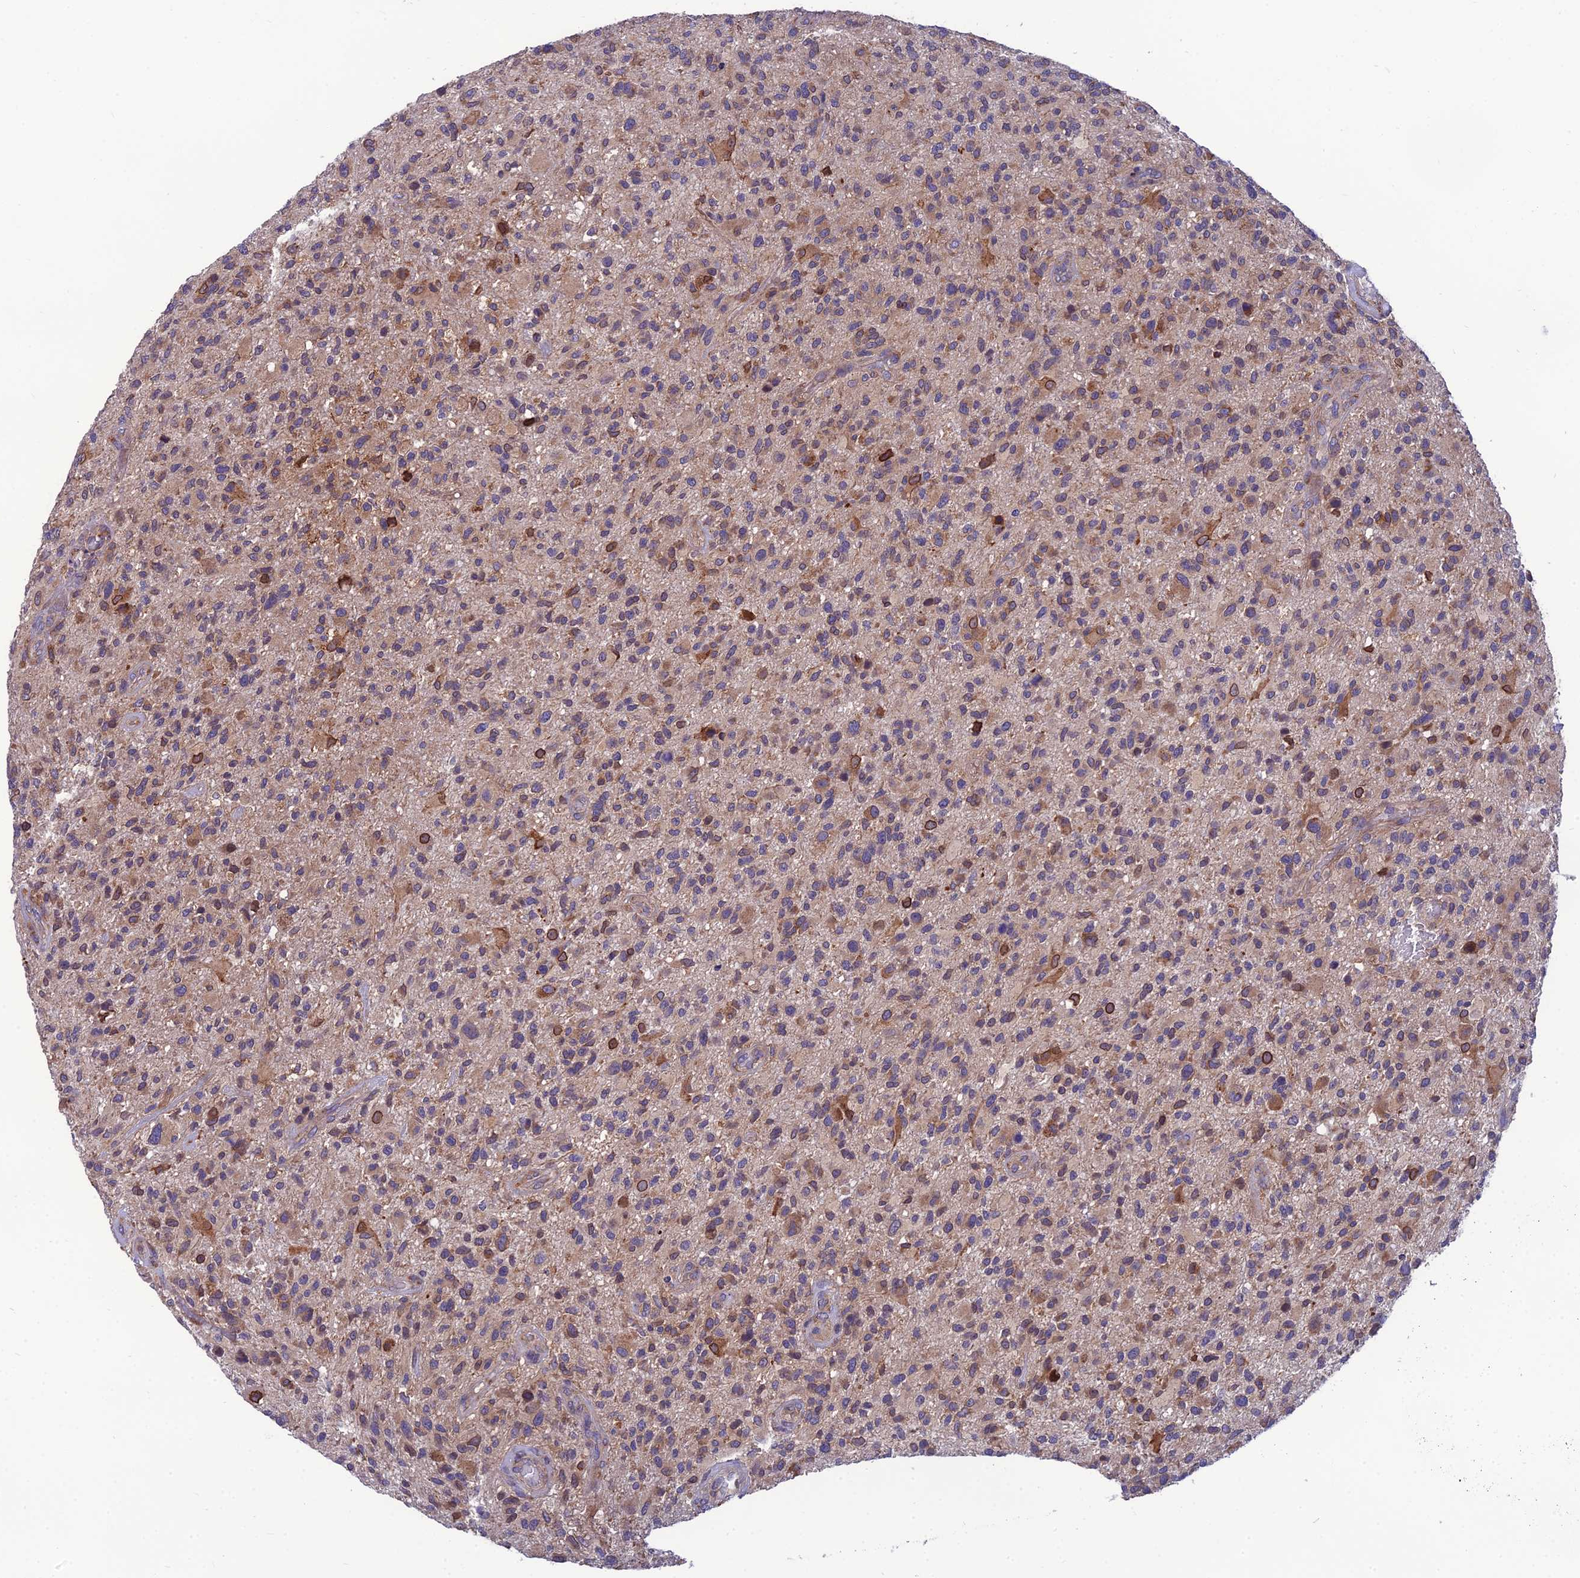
{"staining": {"intensity": "moderate", "quantity": "<25%", "location": "cytoplasmic/membranous"}, "tissue": "glioma", "cell_type": "Tumor cells", "image_type": "cancer", "snomed": [{"axis": "morphology", "description": "Glioma, malignant, High grade"}, {"axis": "topography", "description": "Brain"}], "caption": "High-magnification brightfield microscopy of glioma stained with DAB (brown) and counterstained with hematoxylin (blue). tumor cells exhibit moderate cytoplasmic/membranous positivity is seen in about<25% of cells. The protein is shown in brown color, while the nuclei are stained blue.", "gene": "UMAD1", "patient": {"sex": "male", "age": 47}}